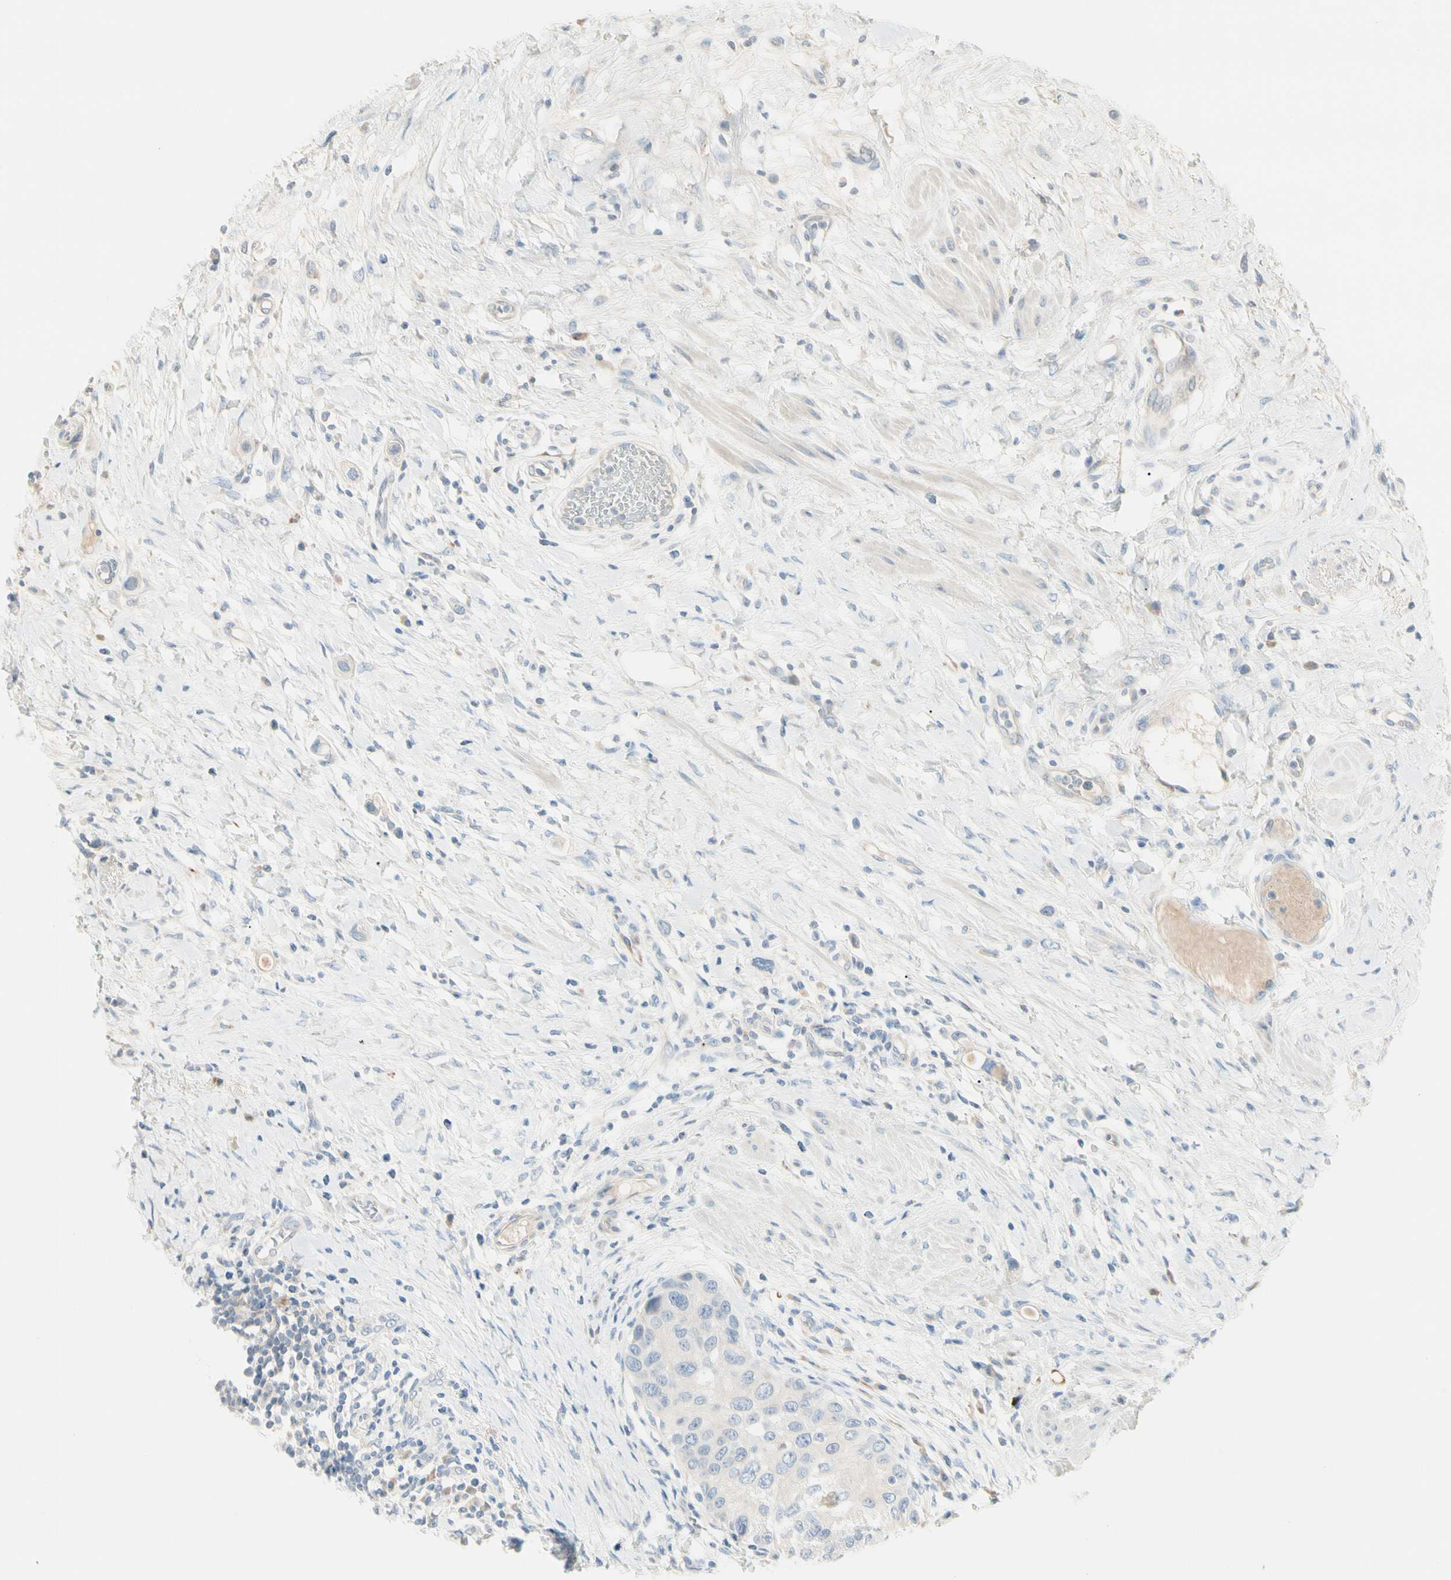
{"staining": {"intensity": "negative", "quantity": "none", "location": "none"}, "tissue": "urothelial cancer", "cell_type": "Tumor cells", "image_type": "cancer", "snomed": [{"axis": "morphology", "description": "Urothelial carcinoma, High grade"}, {"axis": "topography", "description": "Urinary bladder"}], "caption": "This is an IHC micrograph of high-grade urothelial carcinoma. There is no staining in tumor cells.", "gene": "ALDH18A1", "patient": {"sex": "female", "age": 56}}